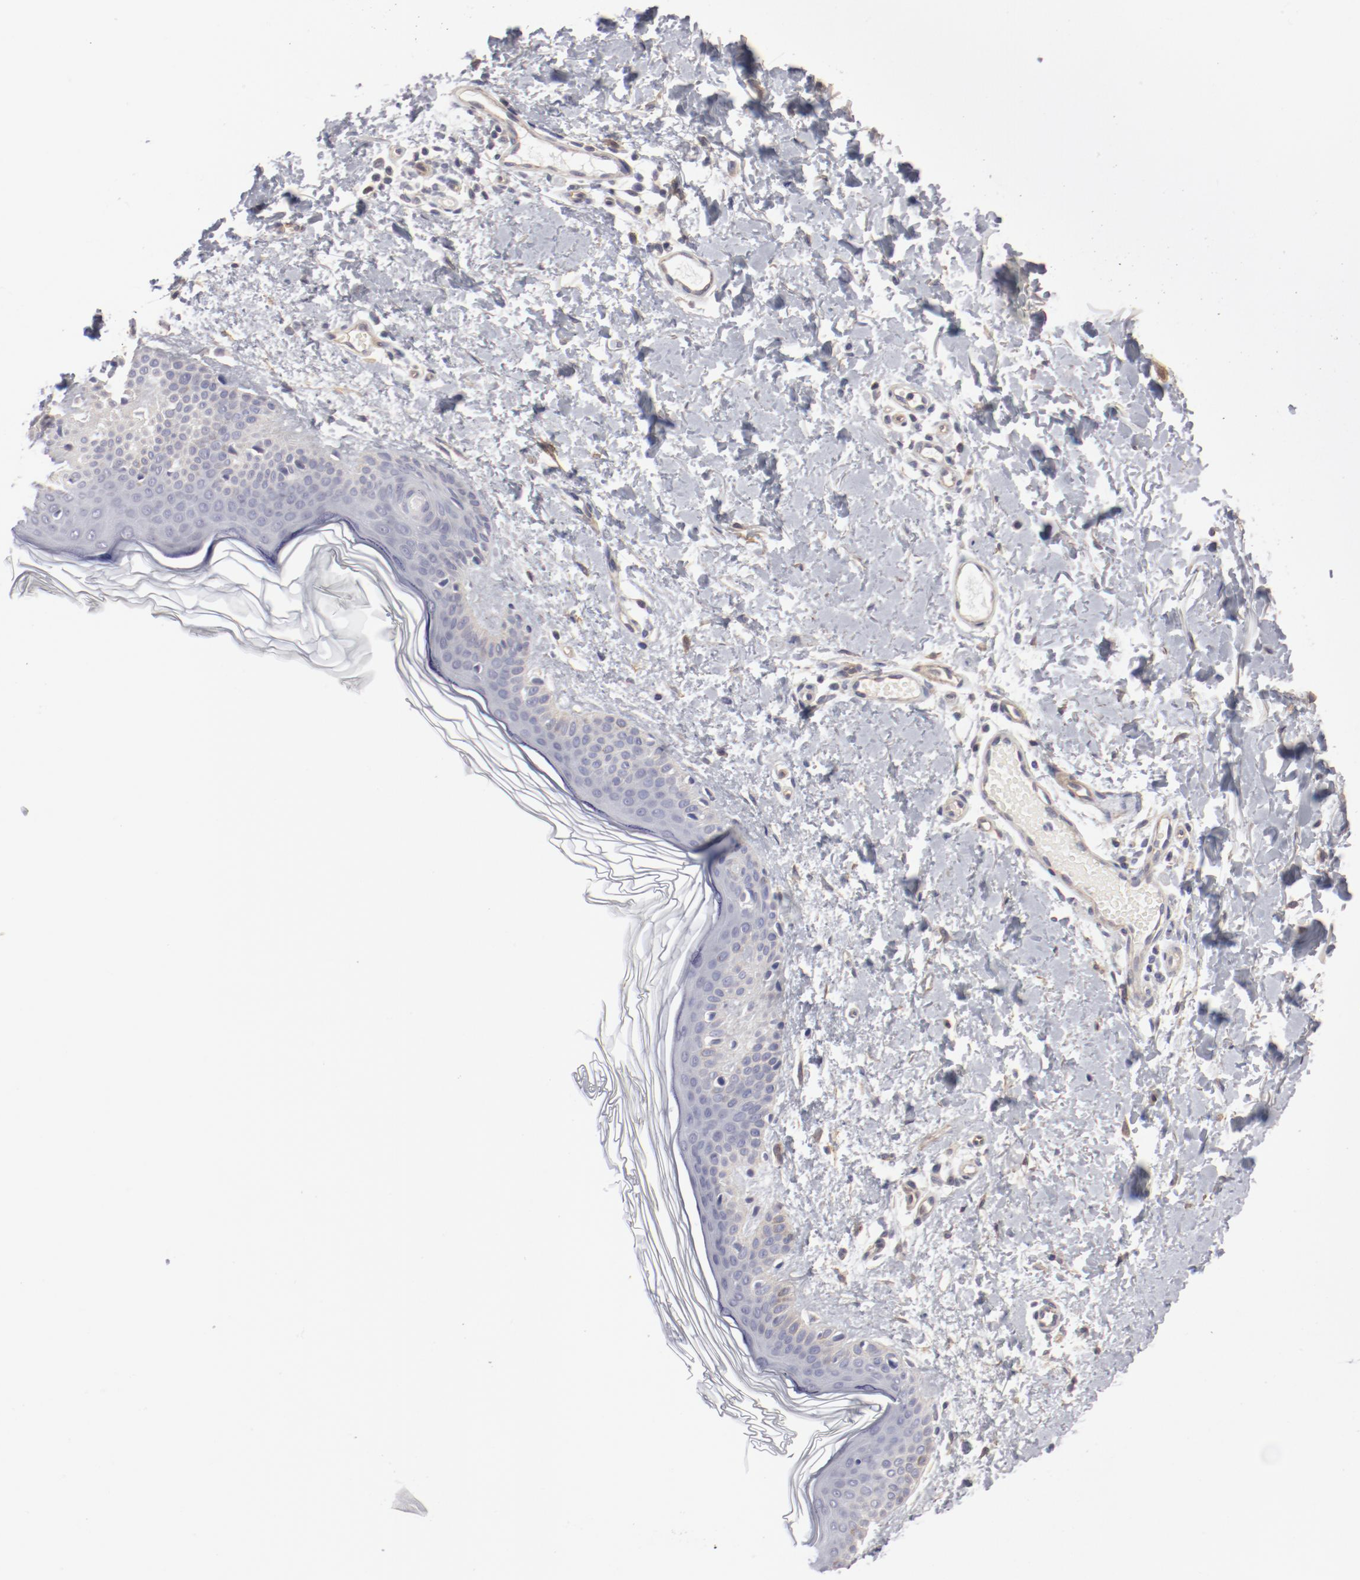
{"staining": {"intensity": "weak", "quantity": "25%-75%", "location": "cytoplasmic/membranous"}, "tissue": "skin", "cell_type": "Fibroblasts", "image_type": "normal", "snomed": [{"axis": "morphology", "description": "Normal tissue, NOS"}, {"axis": "topography", "description": "Skin"}], "caption": "A photomicrograph of human skin stained for a protein reveals weak cytoplasmic/membranous brown staining in fibroblasts.", "gene": "LAX1", "patient": {"sex": "female", "age": 56}}